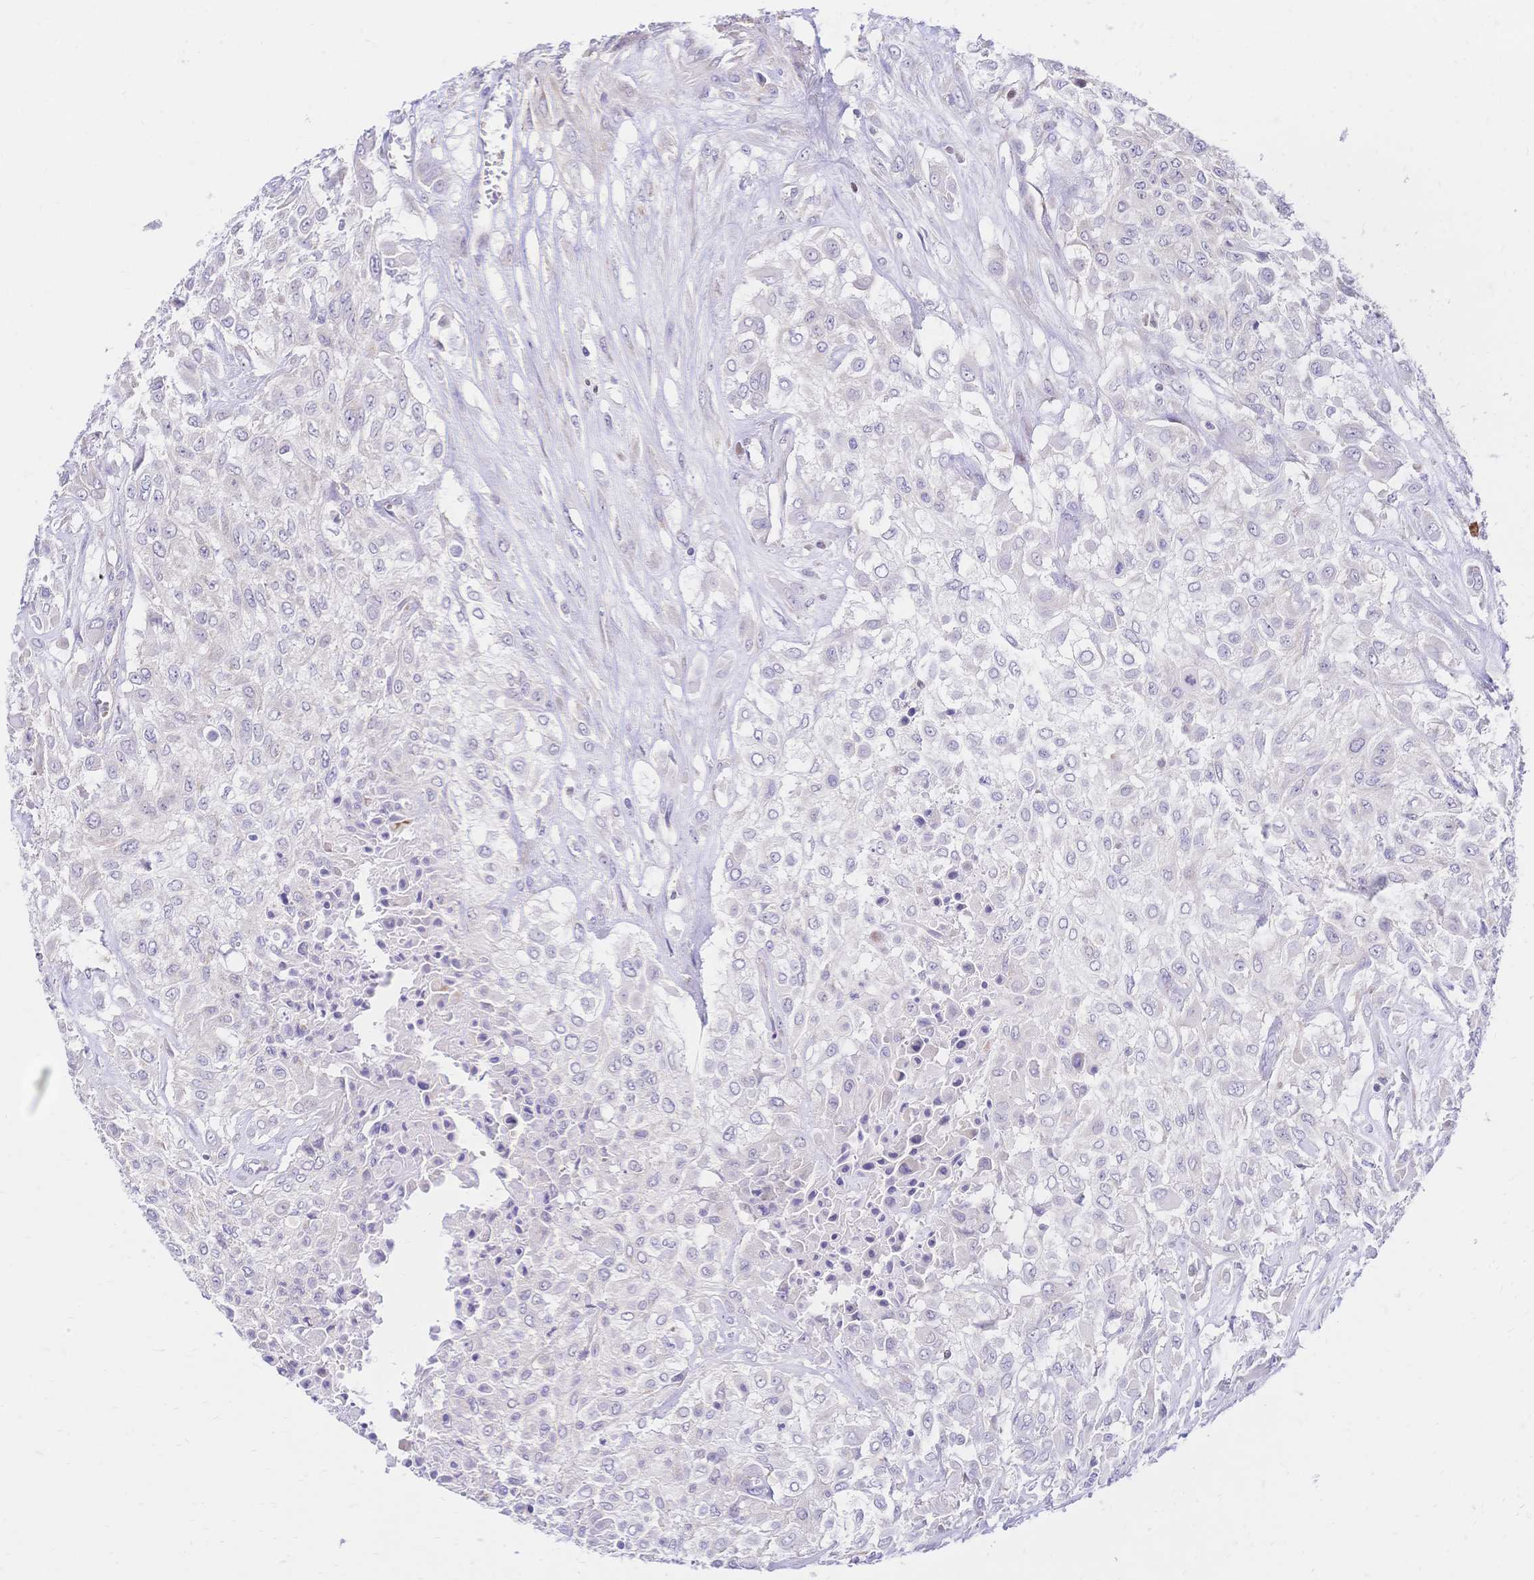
{"staining": {"intensity": "negative", "quantity": "none", "location": "none"}, "tissue": "urothelial cancer", "cell_type": "Tumor cells", "image_type": "cancer", "snomed": [{"axis": "morphology", "description": "Urothelial carcinoma, High grade"}, {"axis": "topography", "description": "Urinary bladder"}], "caption": "Urothelial cancer stained for a protein using IHC reveals no staining tumor cells.", "gene": "CLEC18B", "patient": {"sex": "male", "age": 57}}